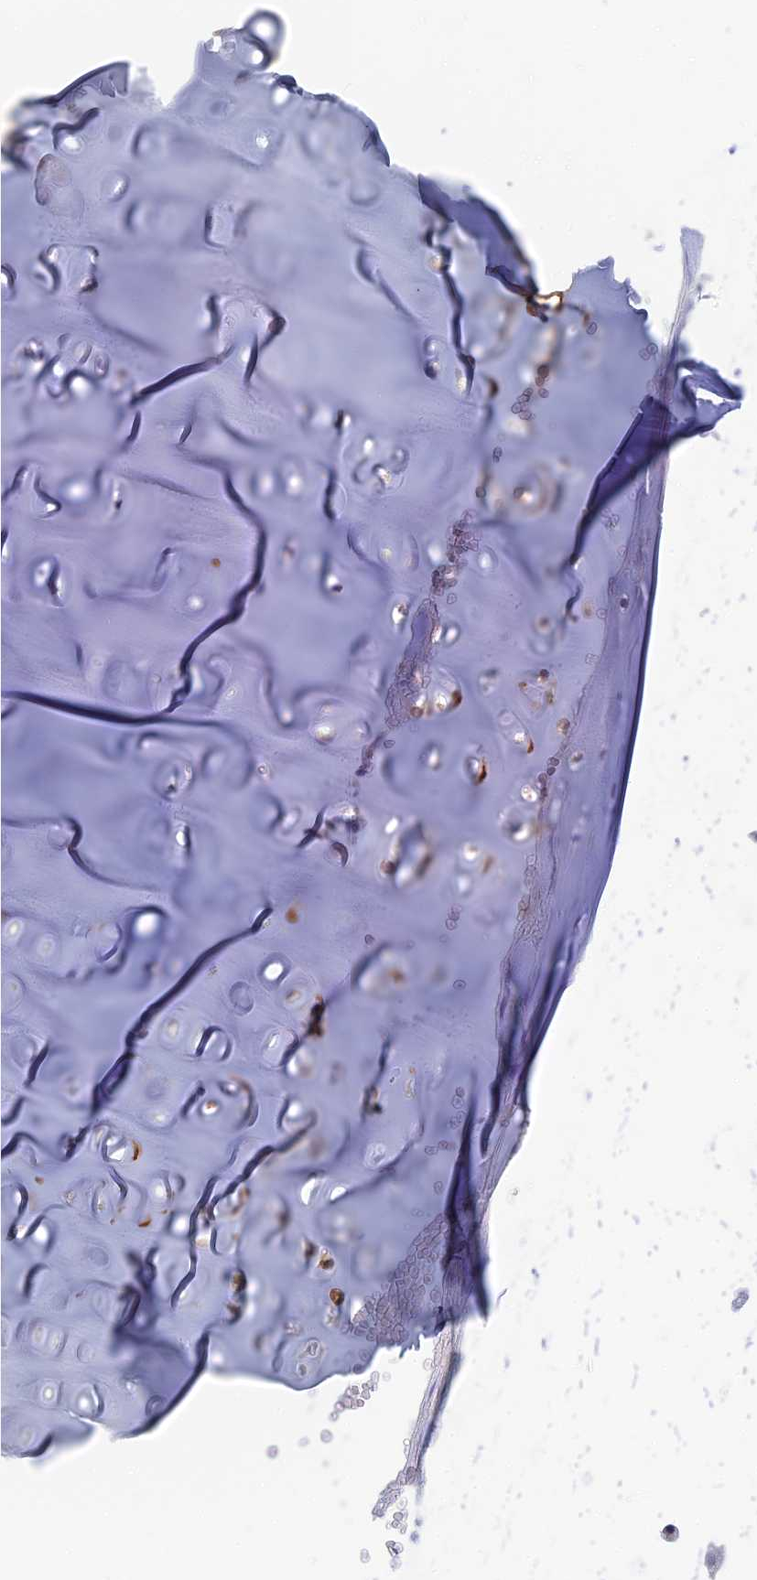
{"staining": {"intensity": "negative", "quantity": "none", "location": "none"}, "tissue": "adipose tissue", "cell_type": "Adipocytes", "image_type": "normal", "snomed": [{"axis": "morphology", "description": "Normal tissue, NOS"}, {"axis": "morphology", "description": "Basal cell carcinoma"}, {"axis": "topography", "description": "Cartilage tissue"}, {"axis": "topography", "description": "Nasopharynx"}, {"axis": "topography", "description": "Oral tissue"}], "caption": "Adipose tissue stained for a protein using immunohistochemistry (IHC) demonstrates no staining adipocytes.", "gene": "NEURL1", "patient": {"sex": "female", "age": 77}}